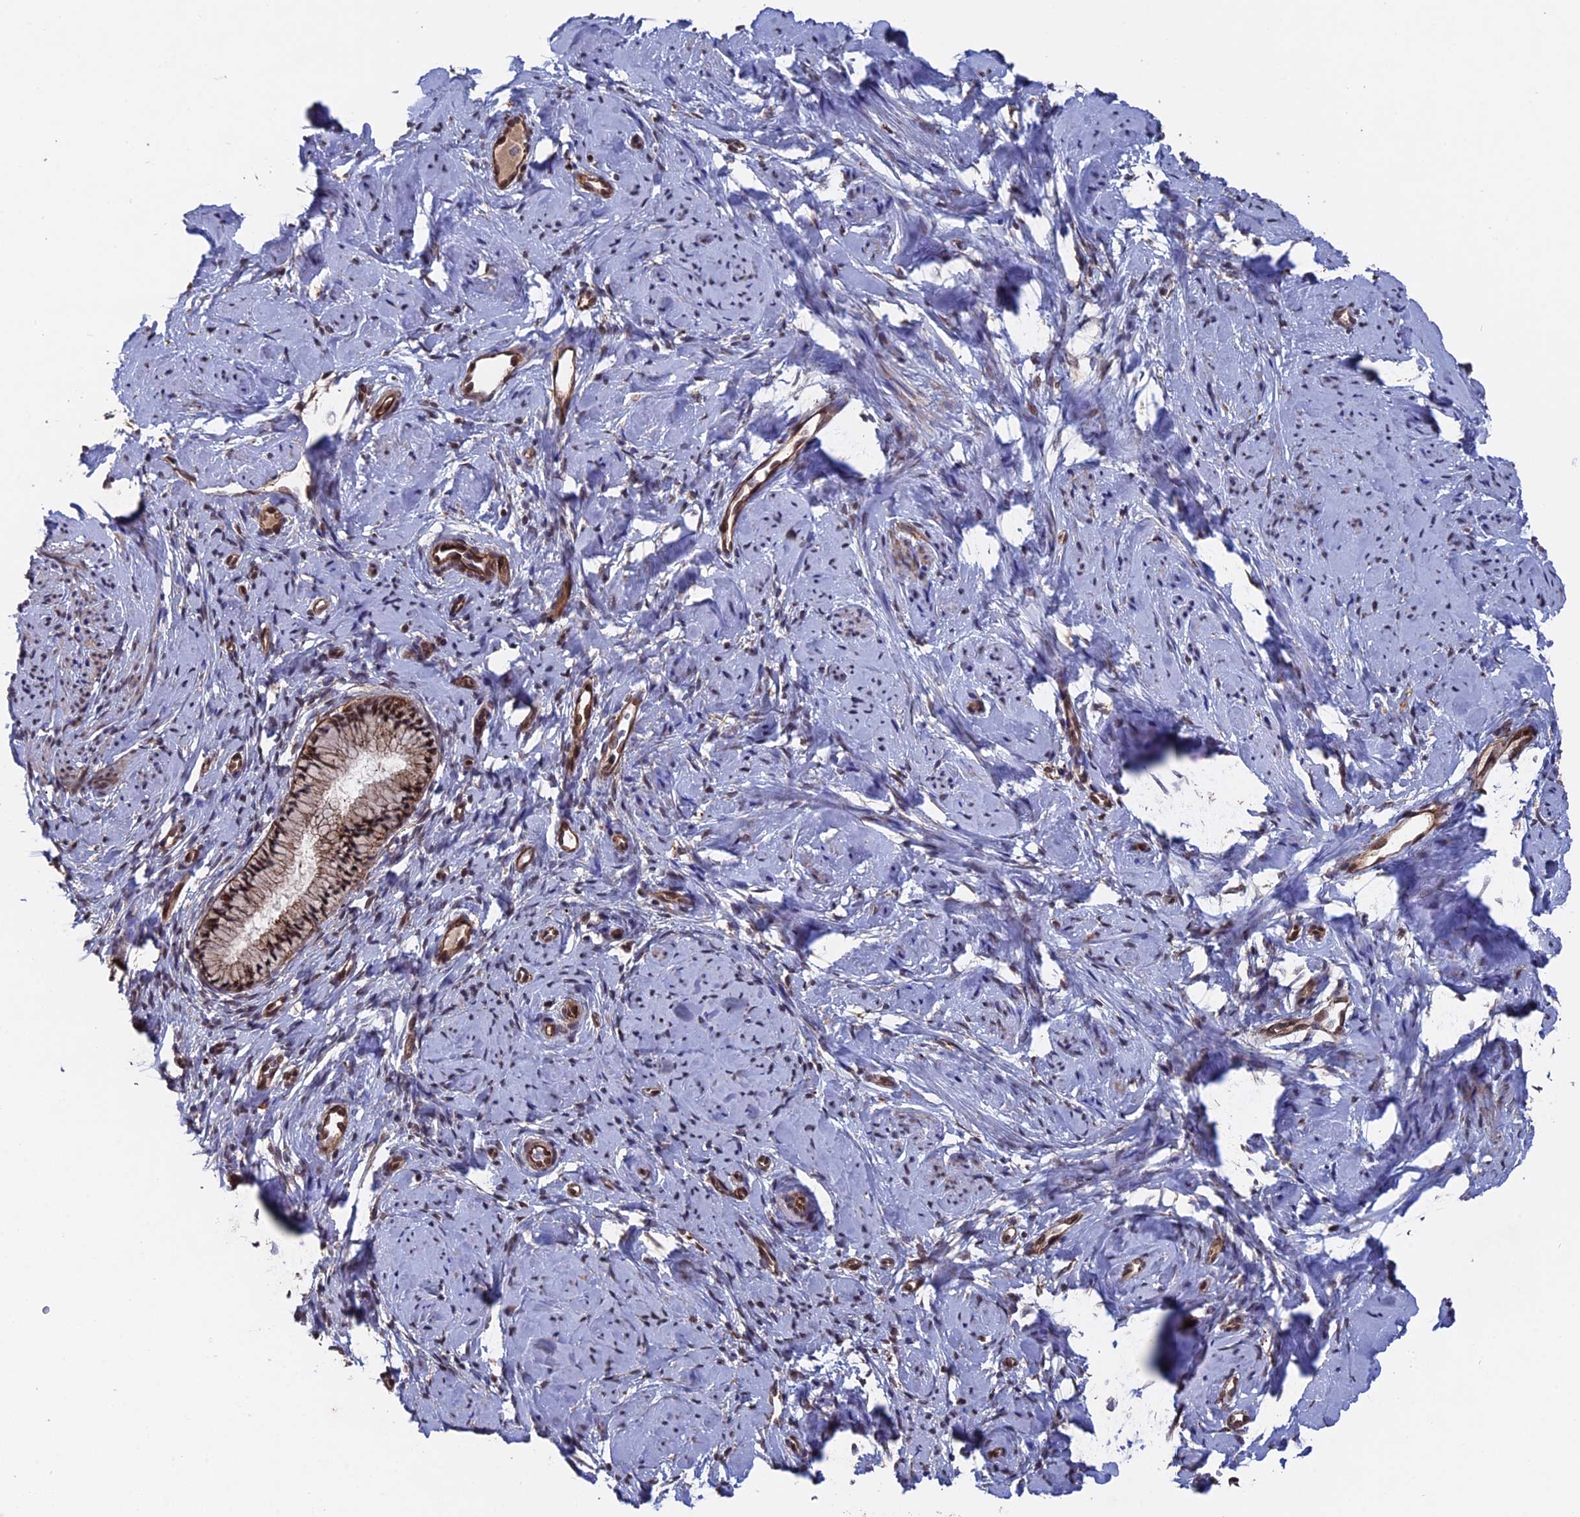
{"staining": {"intensity": "moderate", "quantity": ">75%", "location": "cytoplasmic/membranous,nuclear"}, "tissue": "cervix", "cell_type": "Glandular cells", "image_type": "normal", "snomed": [{"axis": "morphology", "description": "Normal tissue, NOS"}, {"axis": "topography", "description": "Cervix"}], "caption": "IHC photomicrograph of unremarkable cervix stained for a protein (brown), which exhibits medium levels of moderate cytoplasmic/membranous,nuclear expression in about >75% of glandular cells.", "gene": "NOSIP", "patient": {"sex": "female", "age": 57}}